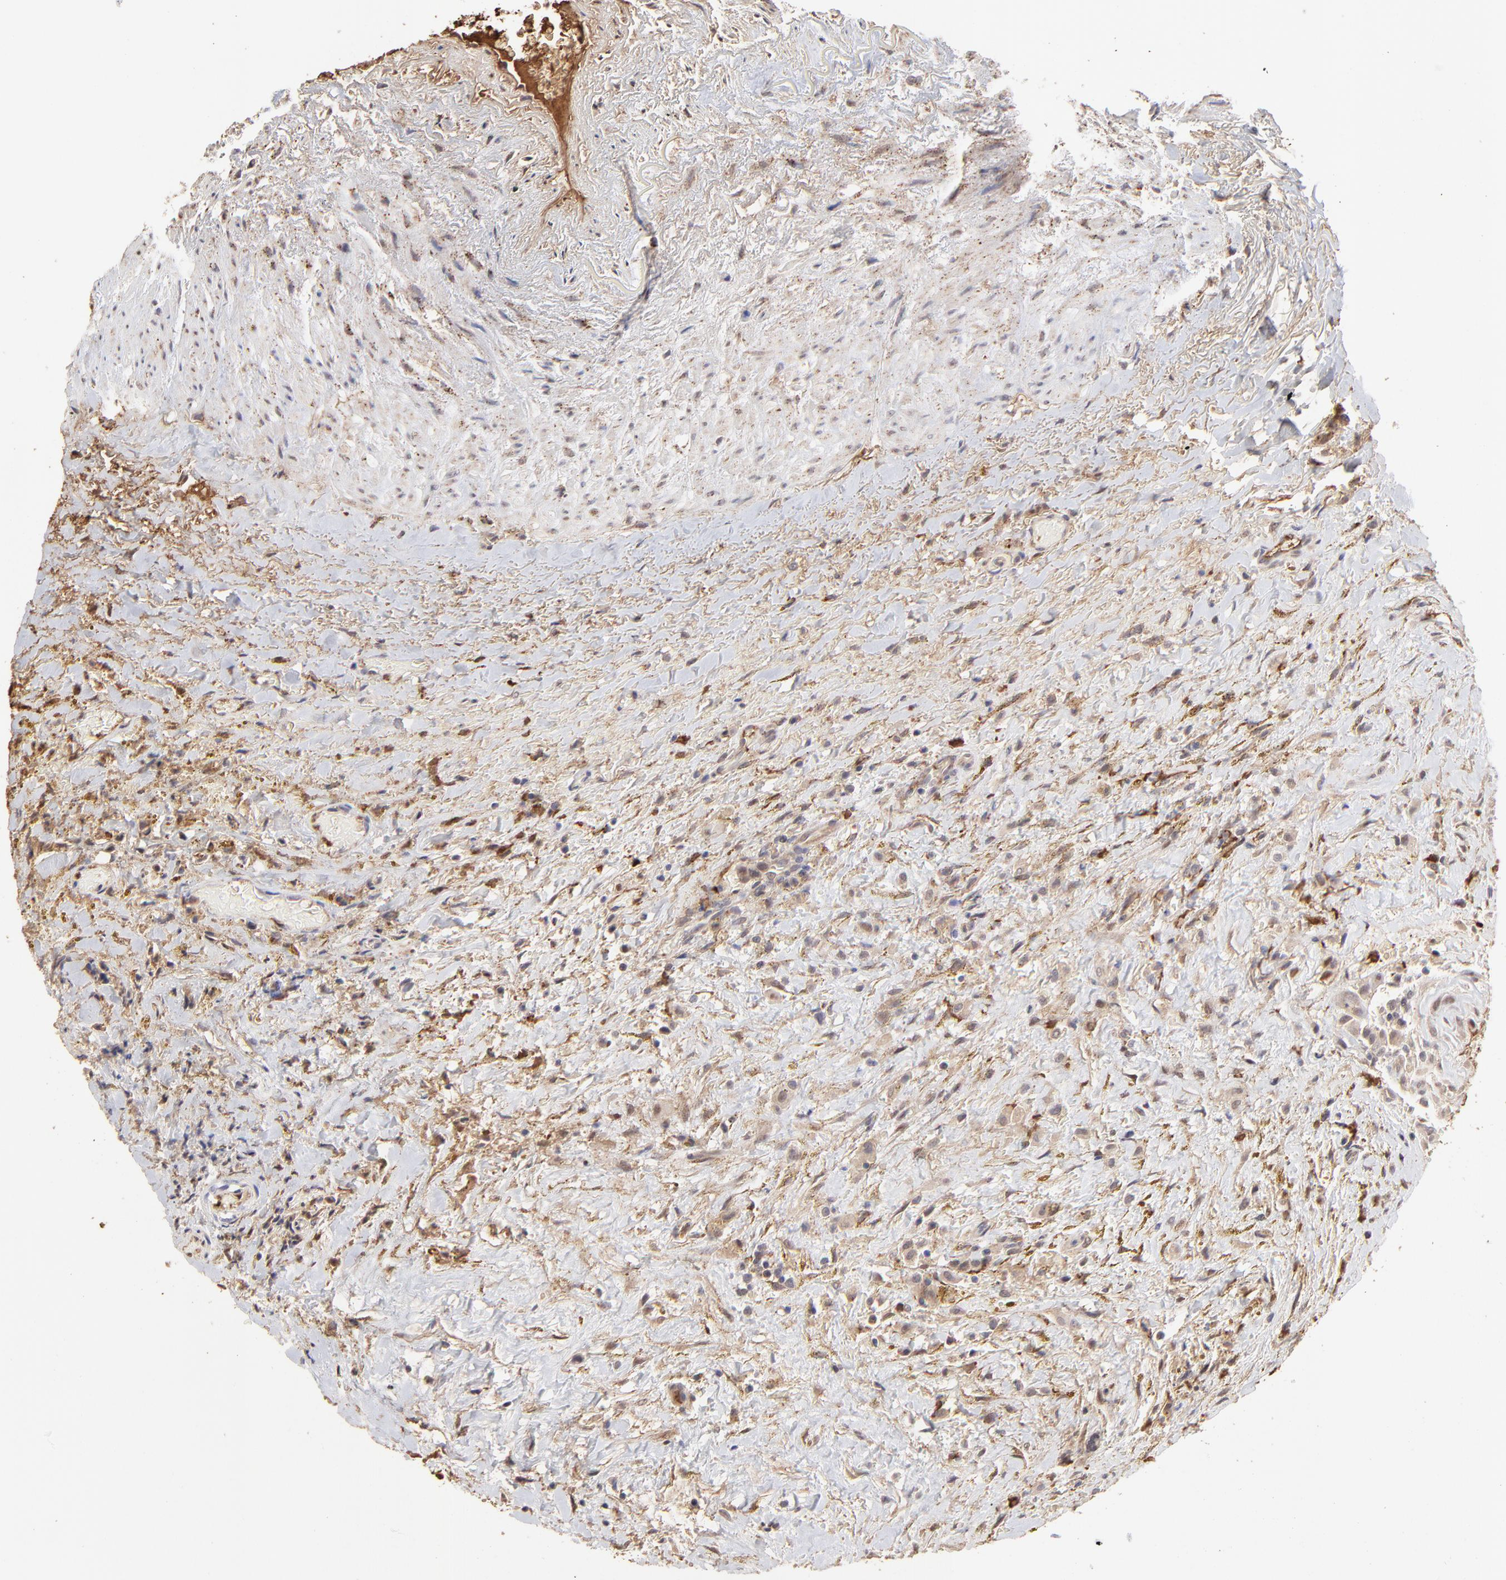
{"staining": {"intensity": "weak", "quantity": "25%-75%", "location": "cytoplasmic/membranous,nuclear"}, "tissue": "thyroid cancer", "cell_type": "Tumor cells", "image_type": "cancer", "snomed": [{"axis": "morphology", "description": "Papillary adenocarcinoma, NOS"}, {"axis": "topography", "description": "Thyroid gland"}], "caption": "Papillary adenocarcinoma (thyroid) stained with DAB (3,3'-diaminobenzidine) immunohistochemistry exhibits low levels of weak cytoplasmic/membranous and nuclear staining in approximately 25%-75% of tumor cells.", "gene": "PSMD14", "patient": {"sex": "male", "age": 87}}